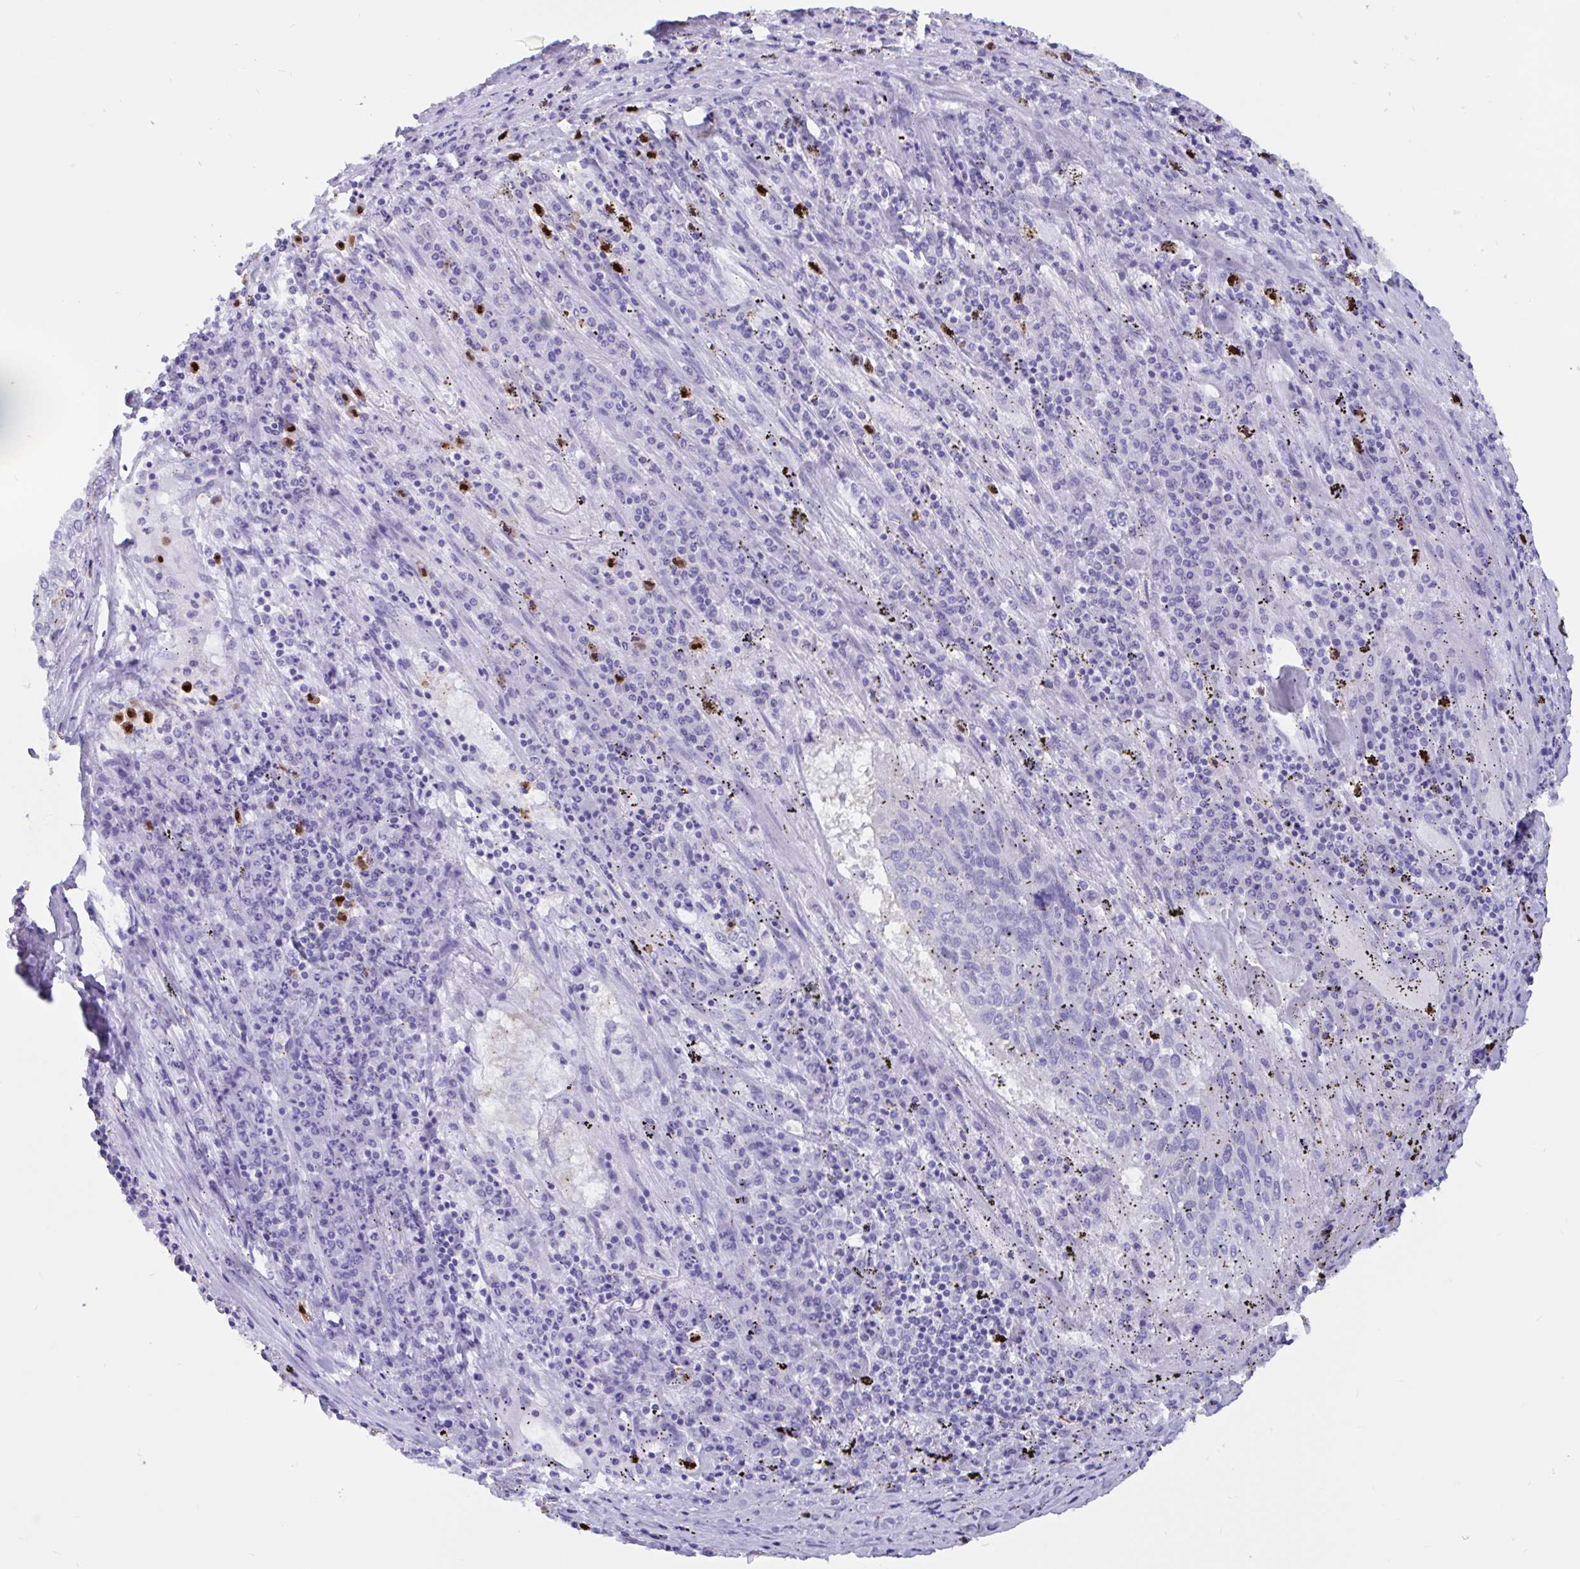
{"staining": {"intensity": "negative", "quantity": "none", "location": "none"}, "tissue": "lung cancer", "cell_type": "Tumor cells", "image_type": "cancer", "snomed": [{"axis": "morphology", "description": "Squamous cell carcinoma, NOS"}, {"axis": "topography", "description": "Lung"}], "caption": "This is an IHC photomicrograph of lung cancer (squamous cell carcinoma). There is no positivity in tumor cells.", "gene": "RNASE3", "patient": {"sex": "male", "age": 65}}